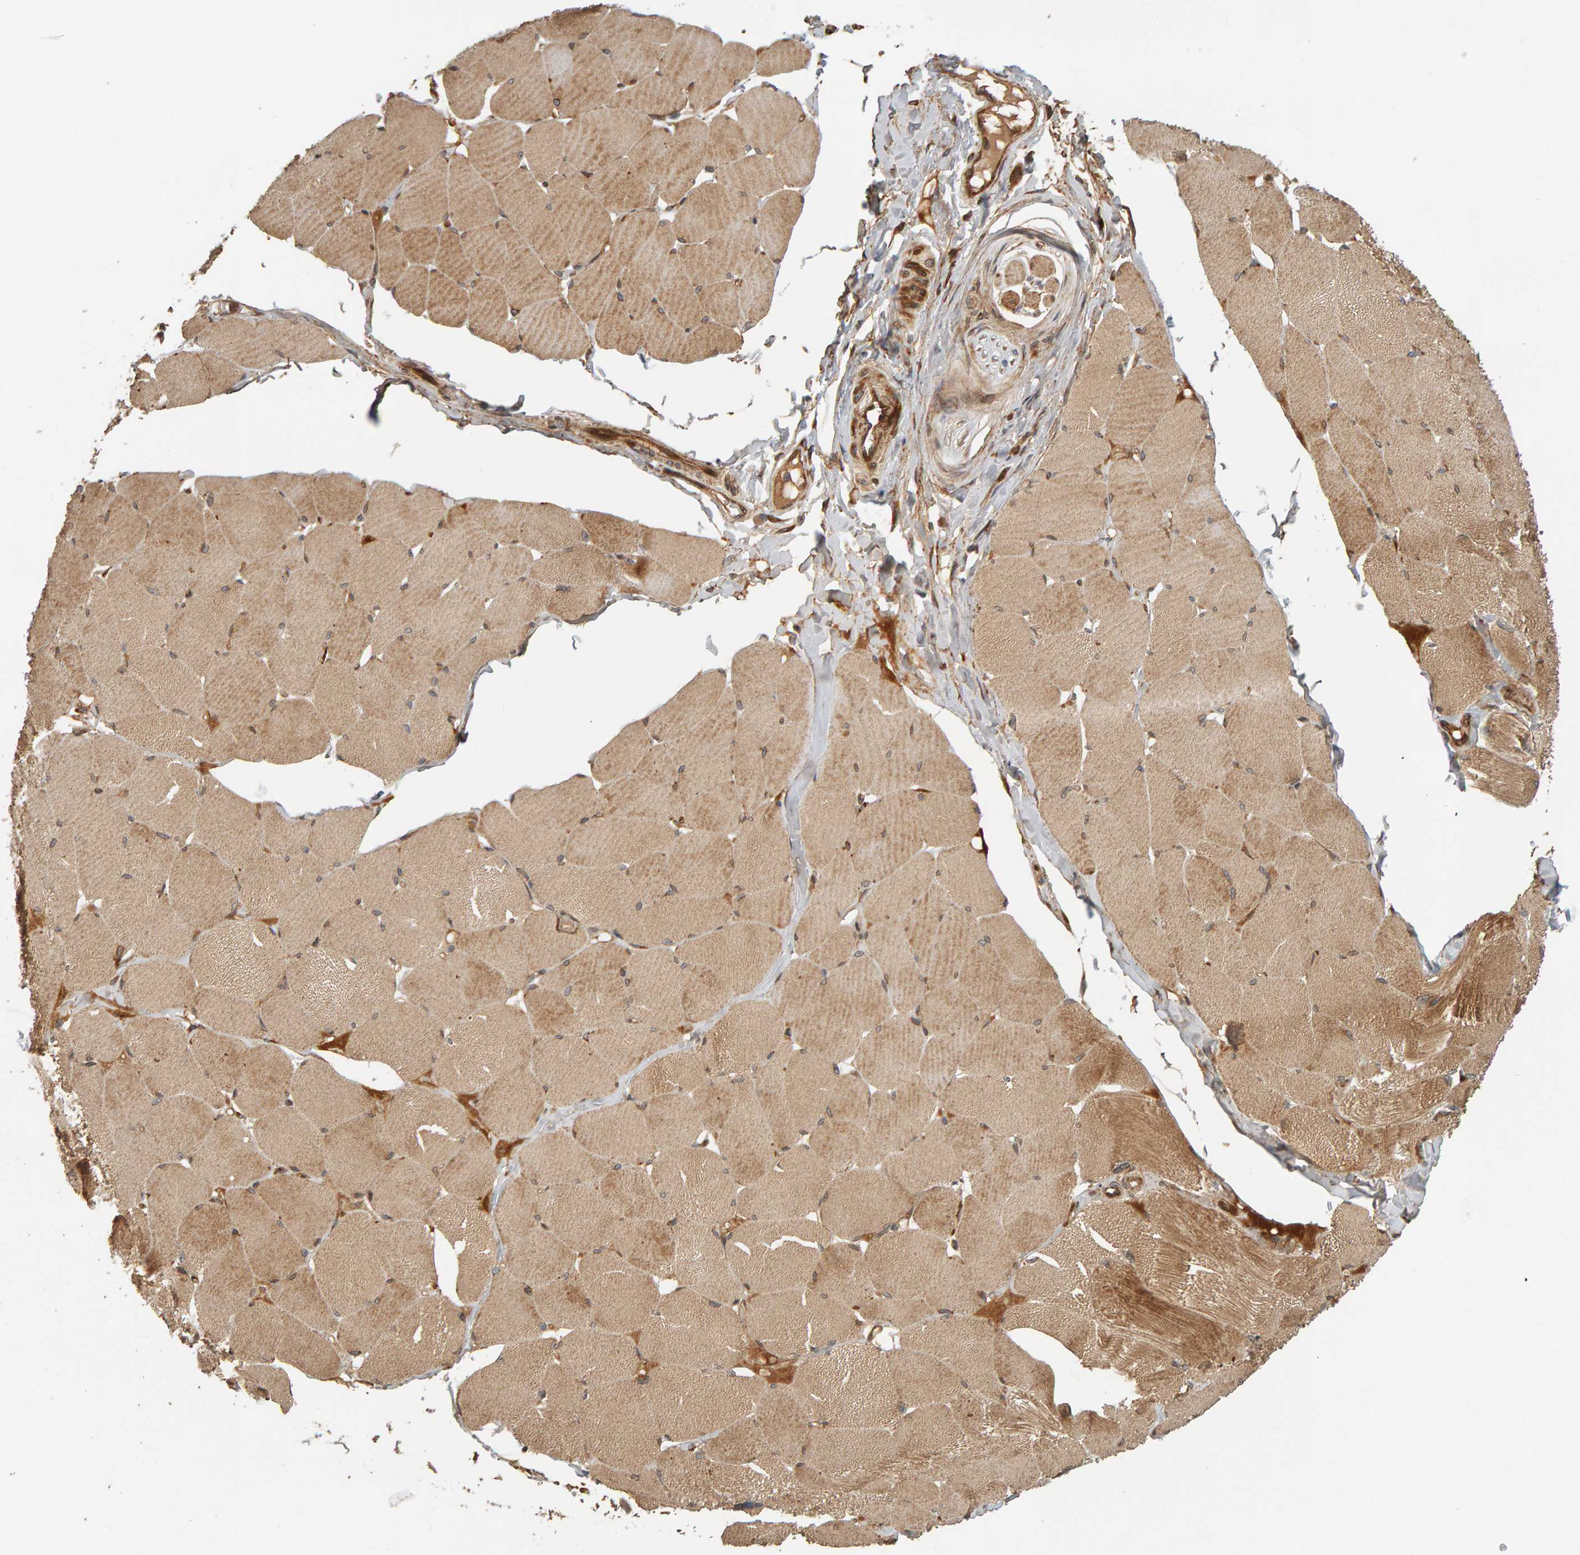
{"staining": {"intensity": "moderate", "quantity": ">75%", "location": "cytoplasmic/membranous"}, "tissue": "skeletal muscle", "cell_type": "Myocytes", "image_type": "normal", "snomed": [{"axis": "morphology", "description": "Normal tissue, NOS"}, {"axis": "topography", "description": "Skin"}, {"axis": "topography", "description": "Skeletal muscle"}], "caption": "Protein staining of benign skeletal muscle demonstrates moderate cytoplasmic/membranous staining in approximately >75% of myocytes.", "gene": "ZFAND1", "patient": {"sex": "male", "age": 83}}